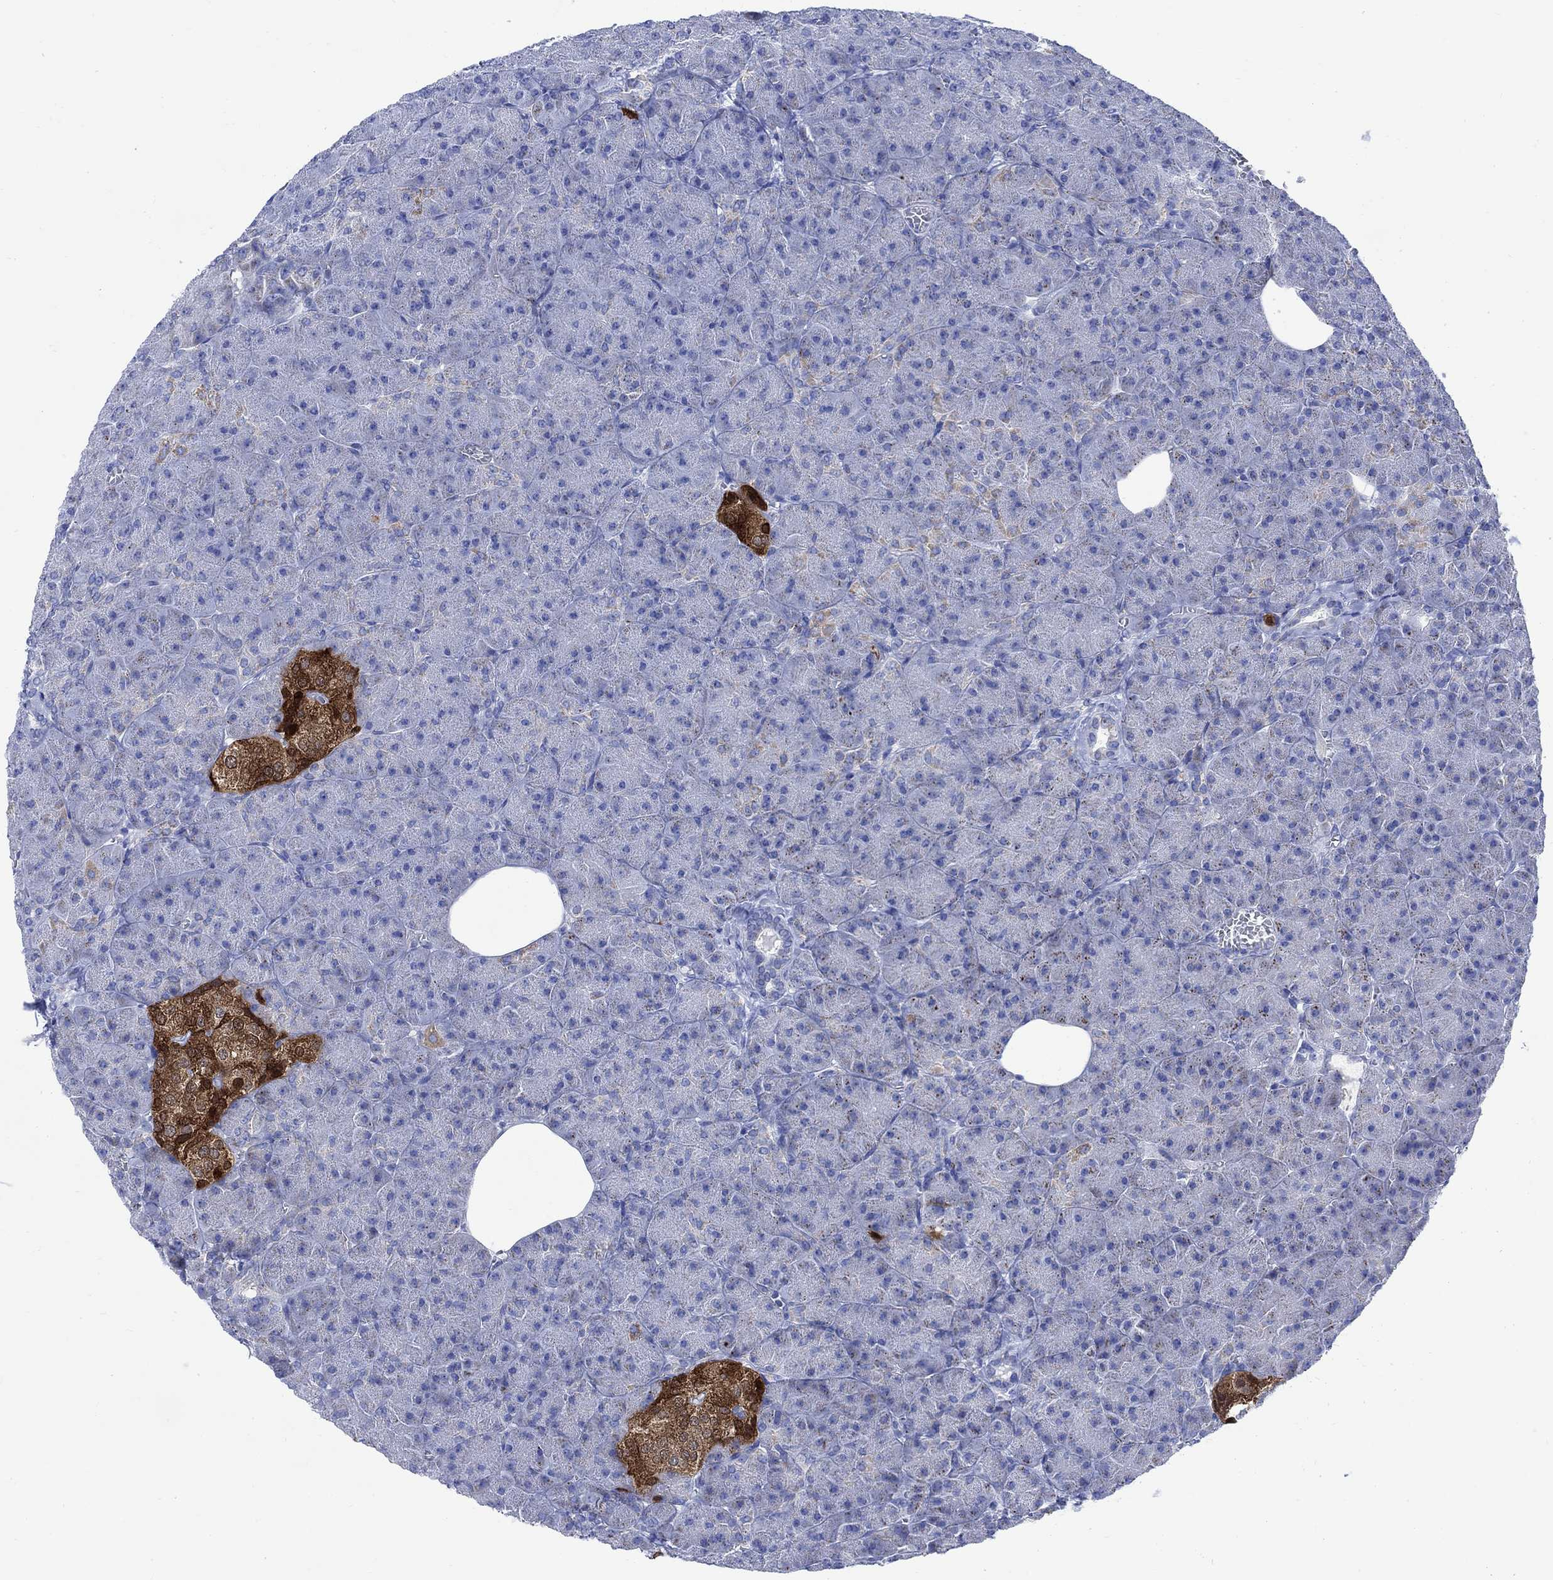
{"staining": {"intensity": "negative", "quantity": "none", "location": "none"}, "tissue": "pancreas", "cell_type": "Exocrine glandular cells", "image_type": "normal", "snomed": [{"axis": "morphology", "description": "Normal tissue, NOS"}, {"axis": "topography", "description": "Pancreas"}], "caption": "Immunohistochemistry of unremarkable pancreas shows no positivity in exocrine glandular cells.", "gene": "CPLX1", "patient": {"sex": "male", "age": 61}}